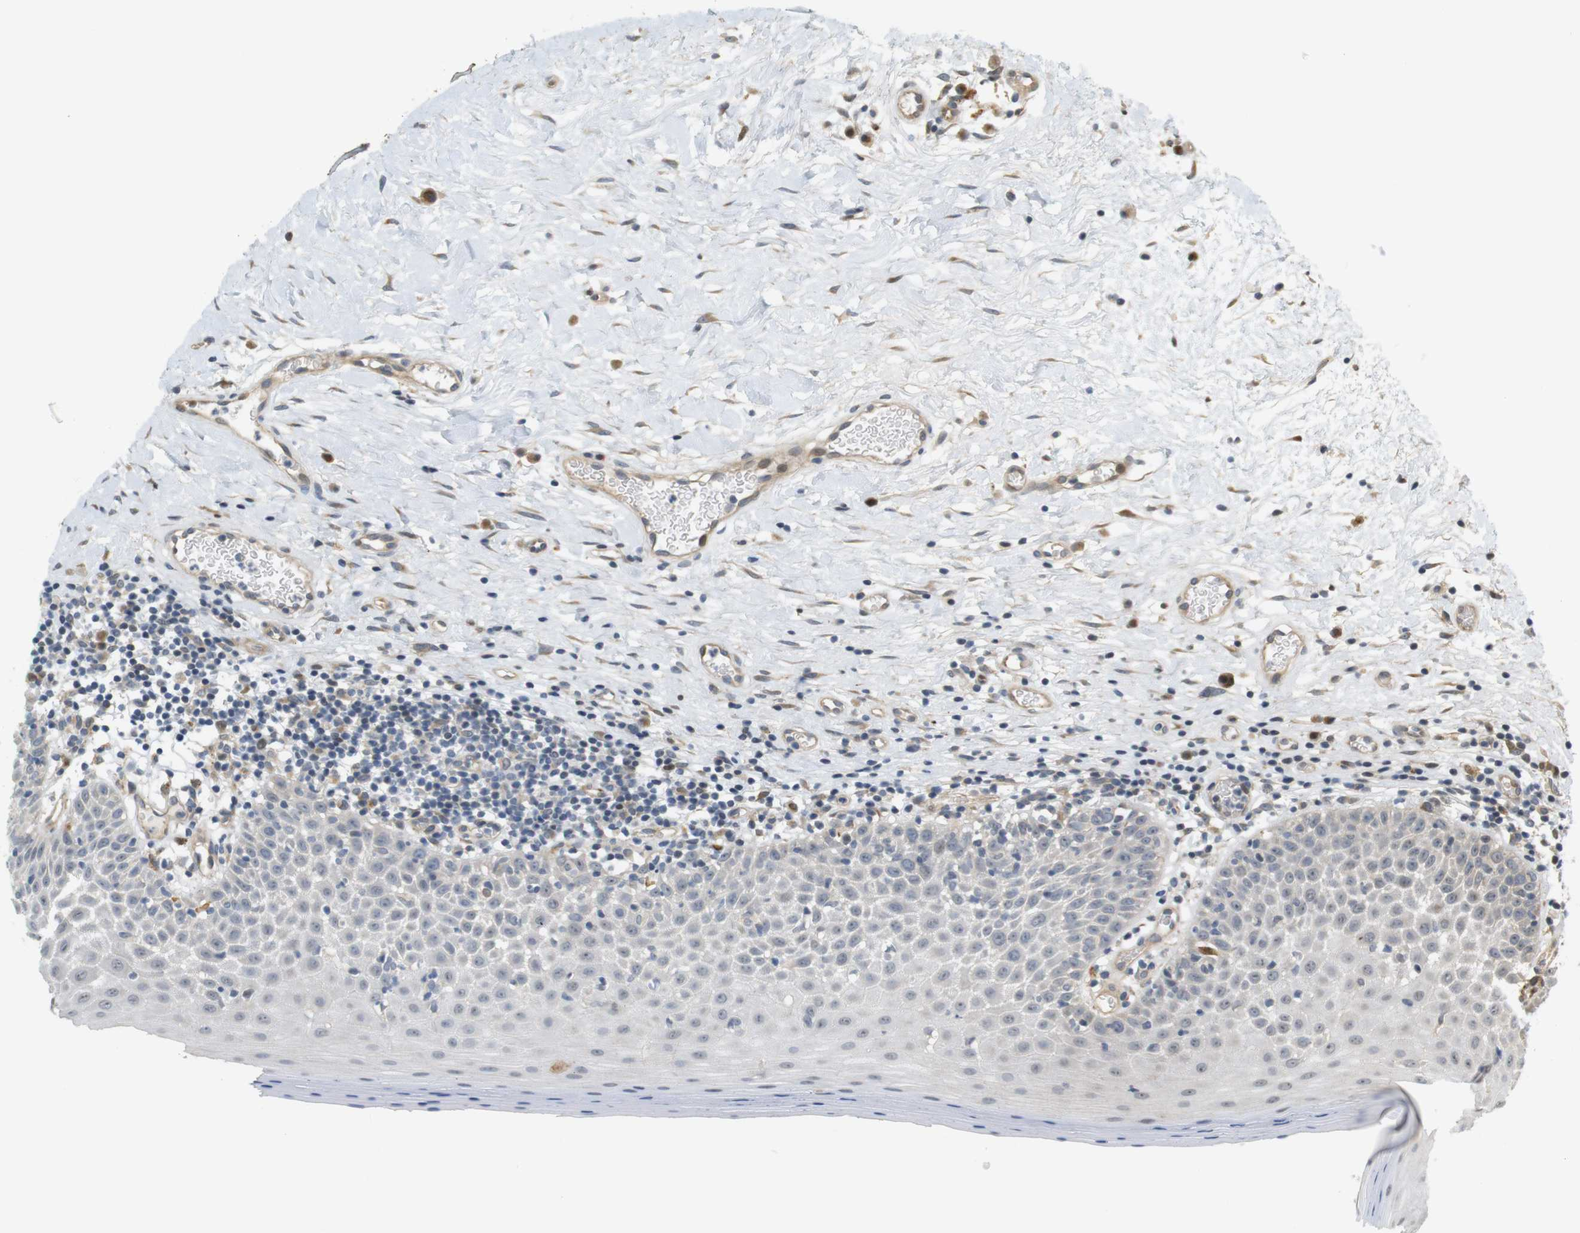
{"staining": {"intensity": "weak", "quantity": "<25%", "location": "cytoplasmic/membranous,nuclear"}, "tissue": "oral mucosa", "cell_type": "Squamous epithelial cells", "image_type": "normal", "snomed": [{"axis": "morphology", "description": "Normal tissue, NOS"}, {"axis": "topography", "description": "Skeletal muscle"}, {"axis": "topography", "description": "Oral tissue"}], "caption": "IHC of benign oral mucosa exhibits no positivity in squamous epithelial cells.", "gene": "TSPAN9", "patient": {"sex": "male", "age": 58}}